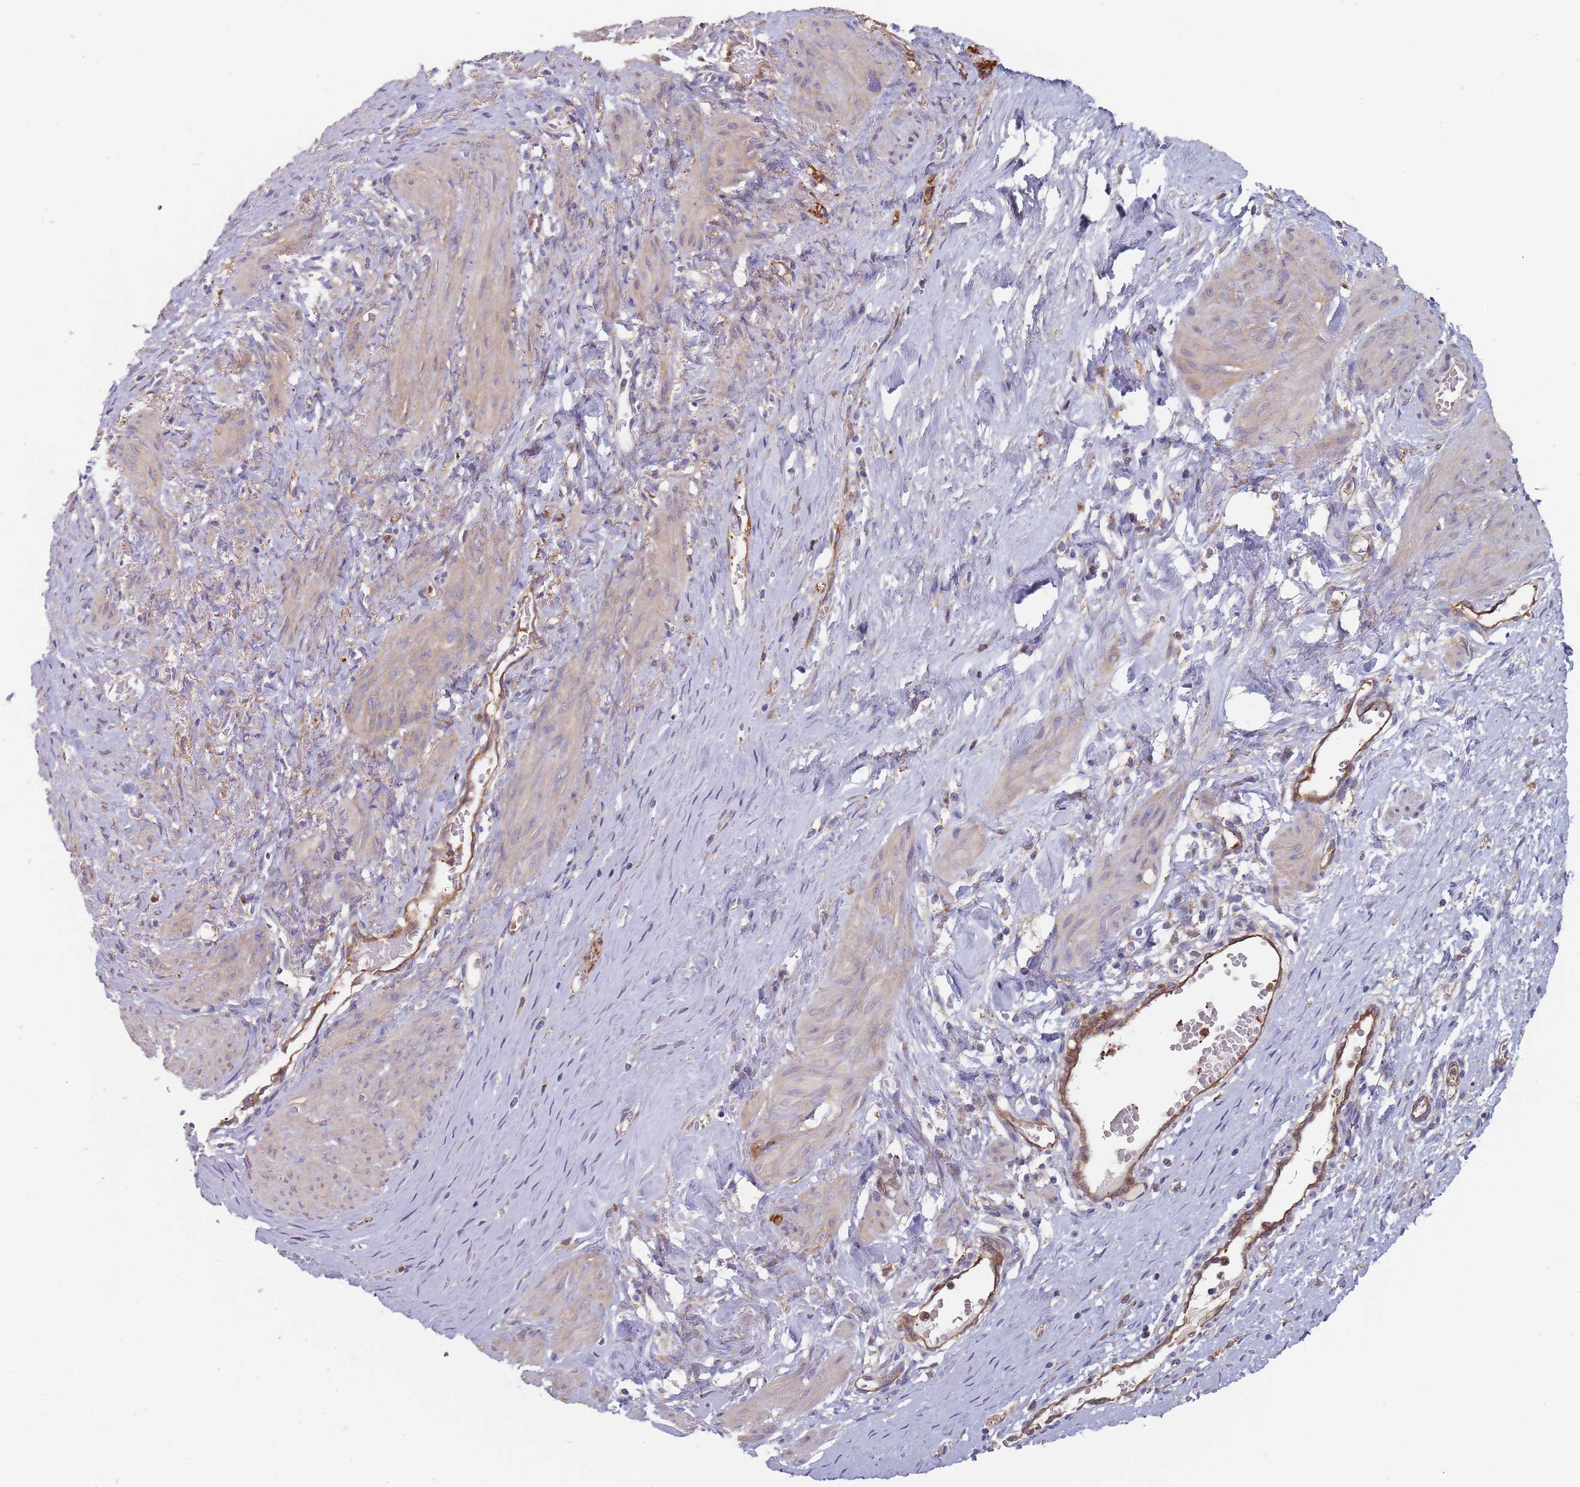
{"staining": {"intensity": "weak", "quantity": ">75%", "location": "cytoplasmic/membranous"}, "tissue": "smooth muscle", "cell_type": "Smooth muscle cells", "image_type": "normal", "snomed": [{"axis": "morphology", "description": "Normal tissue, NOS"}, {"axis": "topography", "description": "Endometrium"}], "caption": "A brown stain highlights weak cytoplasmic/membranous expression of a protein in smooth muscle cells of unremarkable smooth muscle. The staining was performed using DAB (3,3'-diaminobenzidine), with brown indicating positive protein expression. Nuclei are stained blue with hematoxylin.", "gene": "DCUN1D3", "patient": {"sex": "female", "age": 33}}